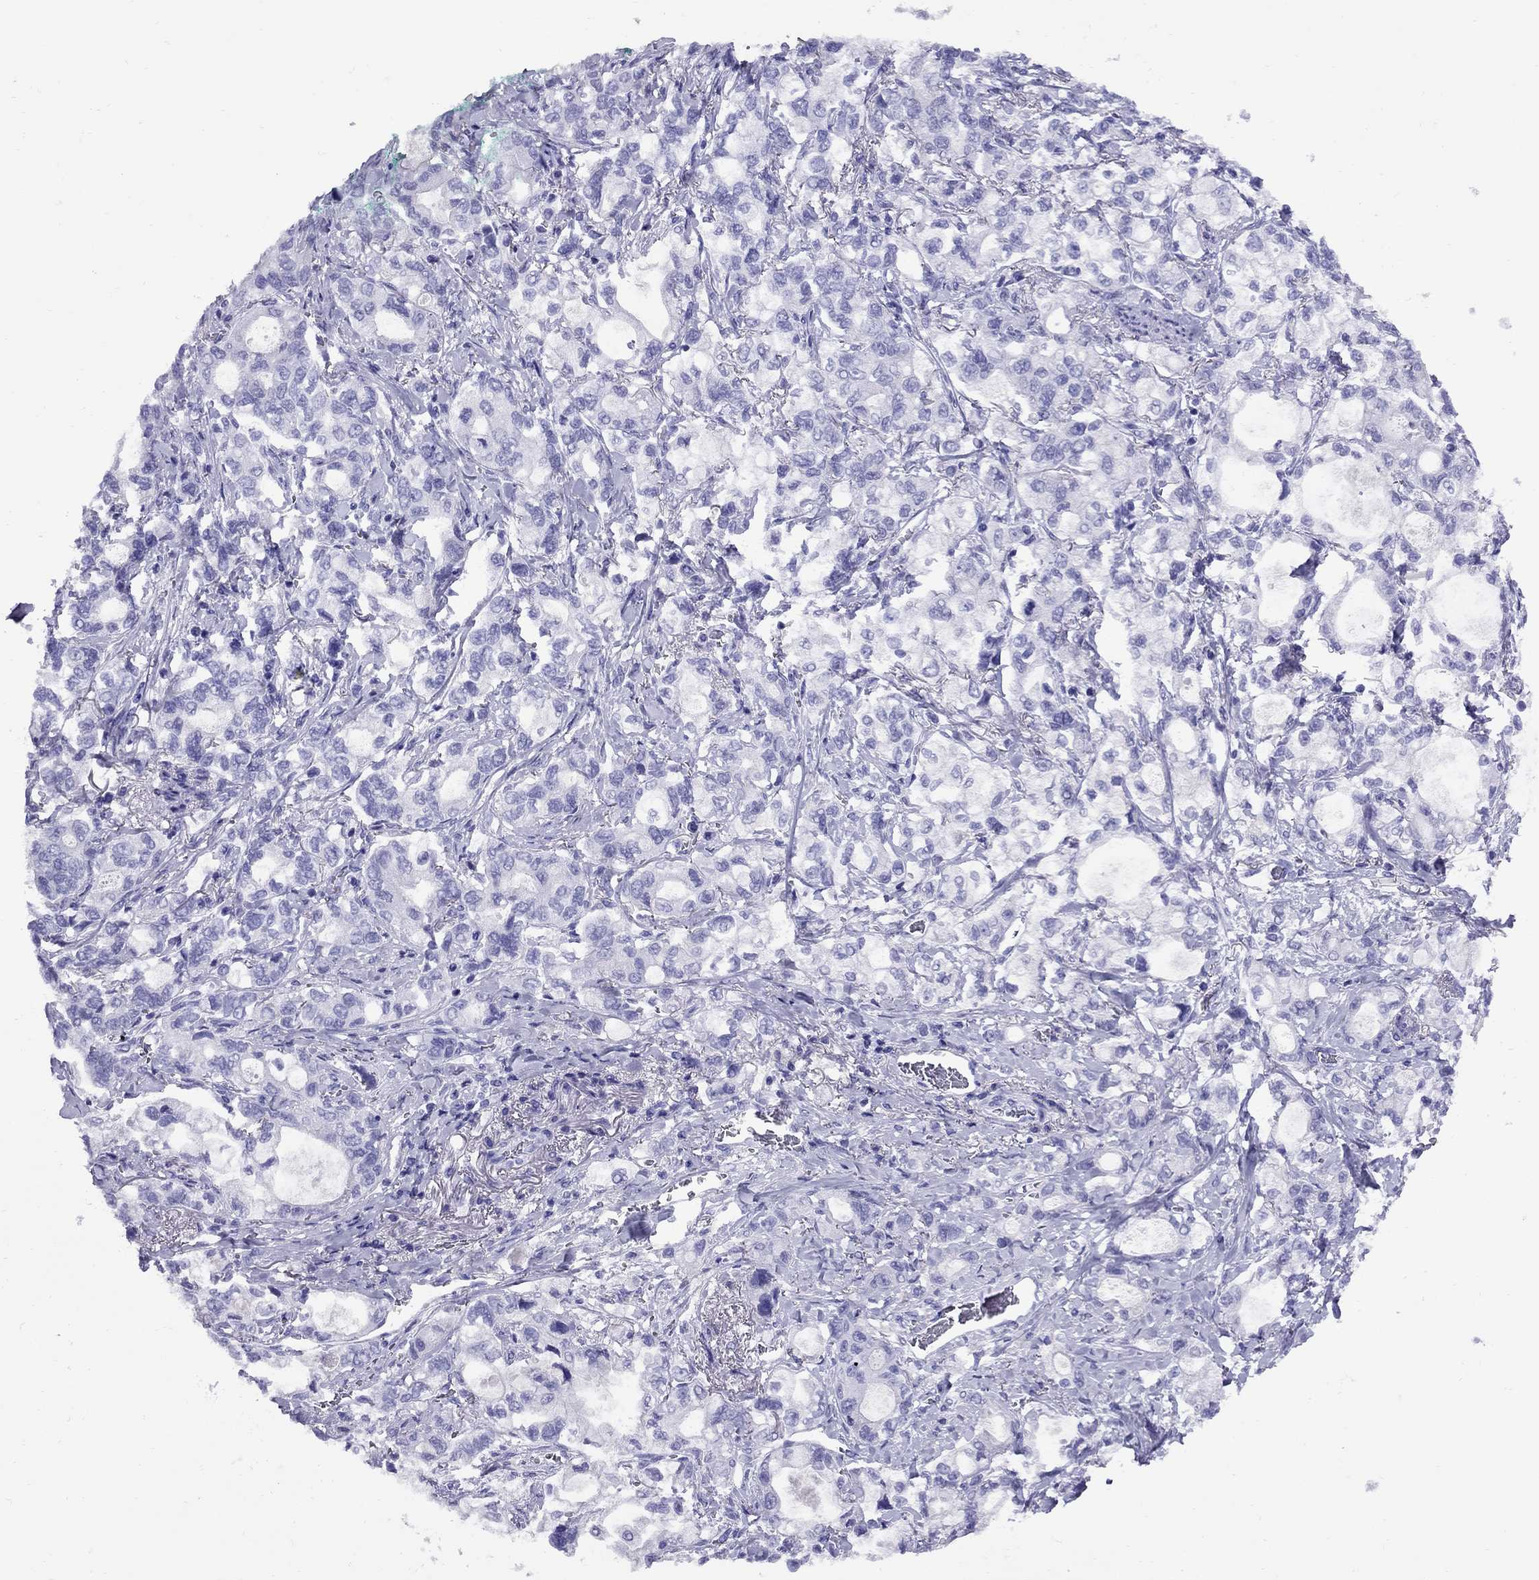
{"staining": {"intensity": "negative", "quantity": "none", "location": "none"}, "tissue": "stomach cancer", "cell_type": "Tumor cells", "image_type": "cancer", "snomed": [{"axis": "morphology", "description": "Adenocarcinoma, NOS"}, {"axis": "topography", "description": "Stomach"}], "caption": "The image exhibits no significant staining in tumor cells of stomach cancer (adenocarcinoma).", "gene": "AVPR1B", "patient": {"sex": "male", "age": 63}}